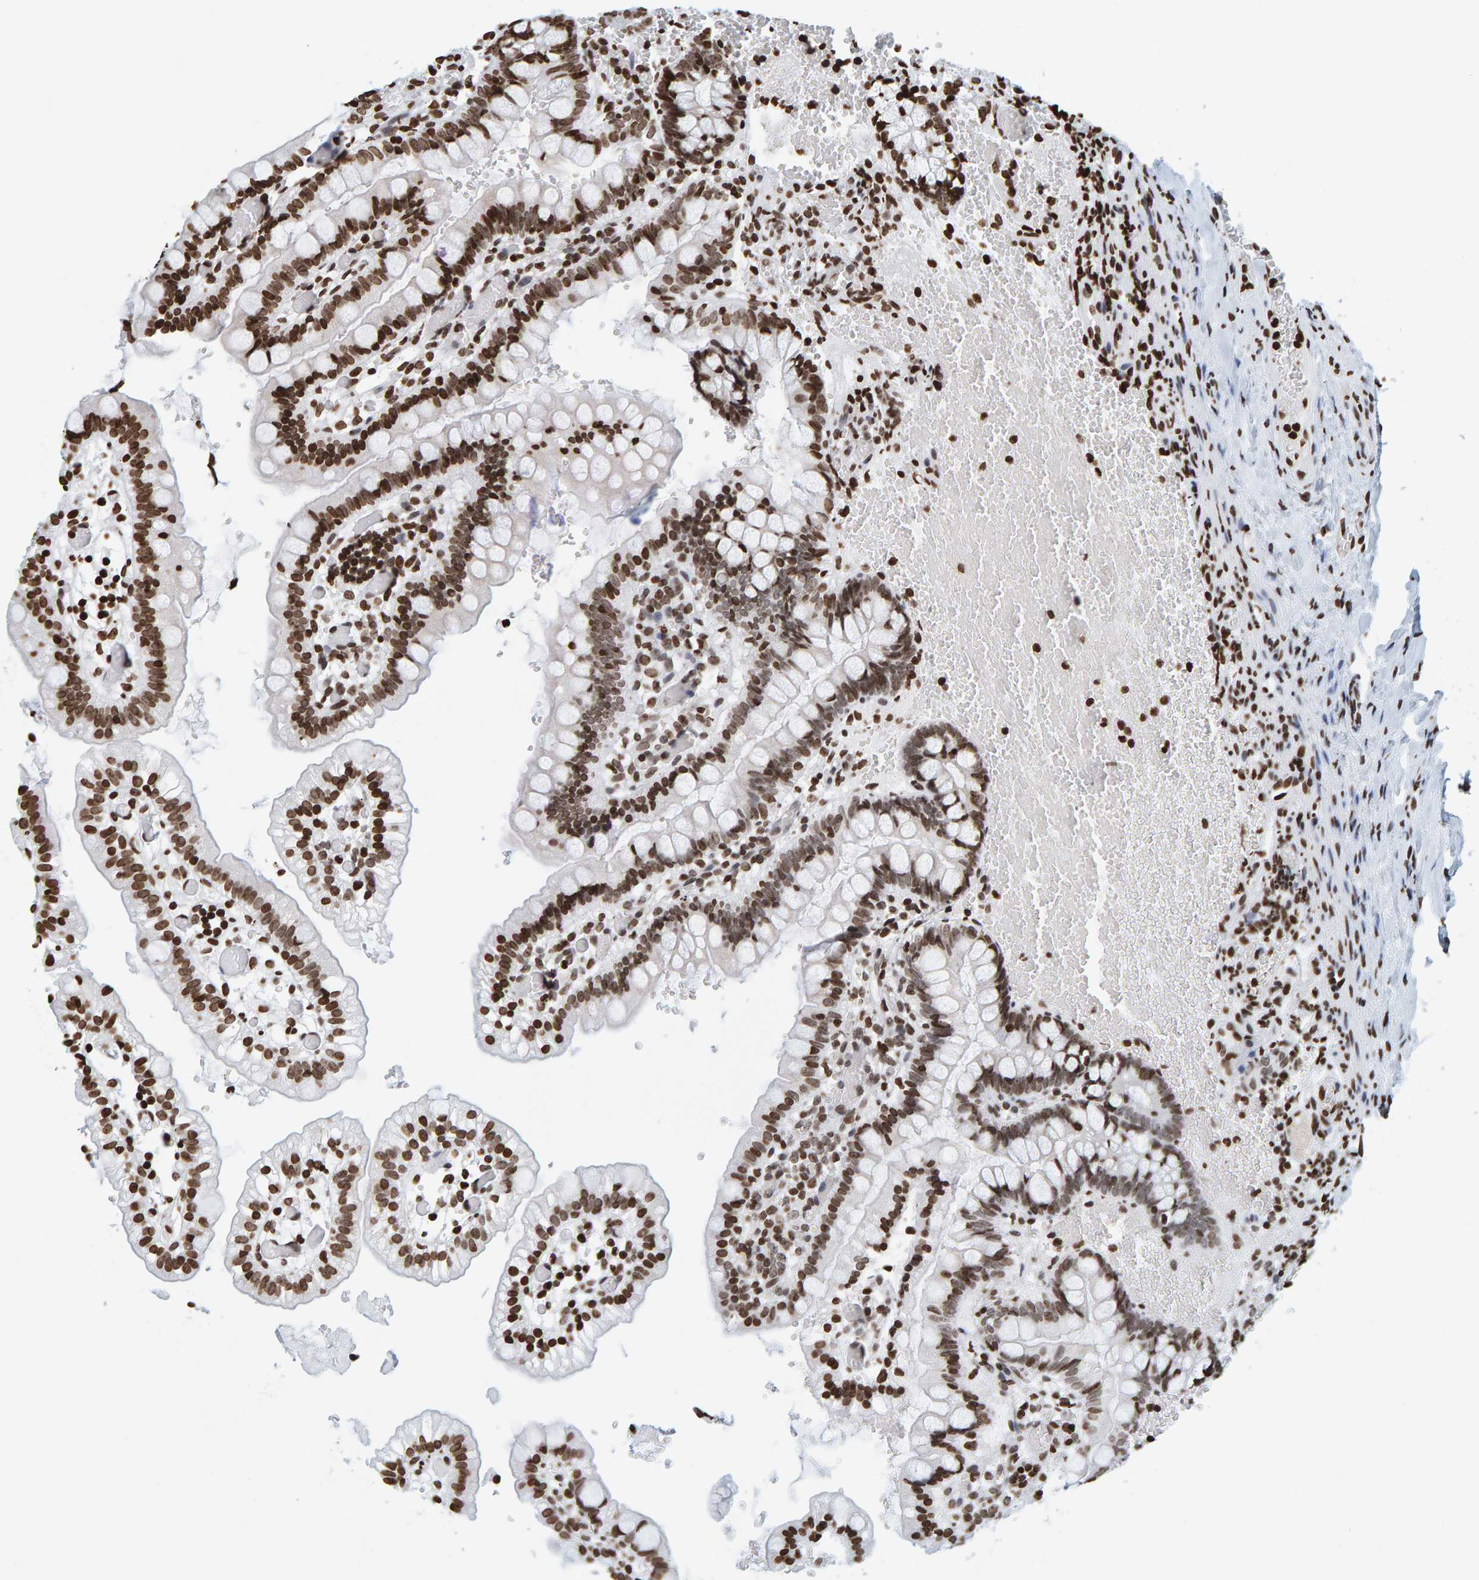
{"staining": {"intensity": "strong", "quantity": ">75%", "location": "nuclear"}, "tissue": "small intestine", "cell_type": "Glandular cells", "image_type": "normal", "snomed": [{"axis": "morphology", "description": "Normal tissue, NOS"}, {"axis": "morphology", "description": "Developmental malformation"}, {"axis": "topography", "description": "Small intestine"}], "caption": "Small intestine stained for a protein exhibits strong nuclear positivity in glandular cells. (DAB (3,3'-diaminobenzidine) IHC with brightfield microscopy, high magnification).", "gene": "BRF2", "patient": {"sex": "male"}}